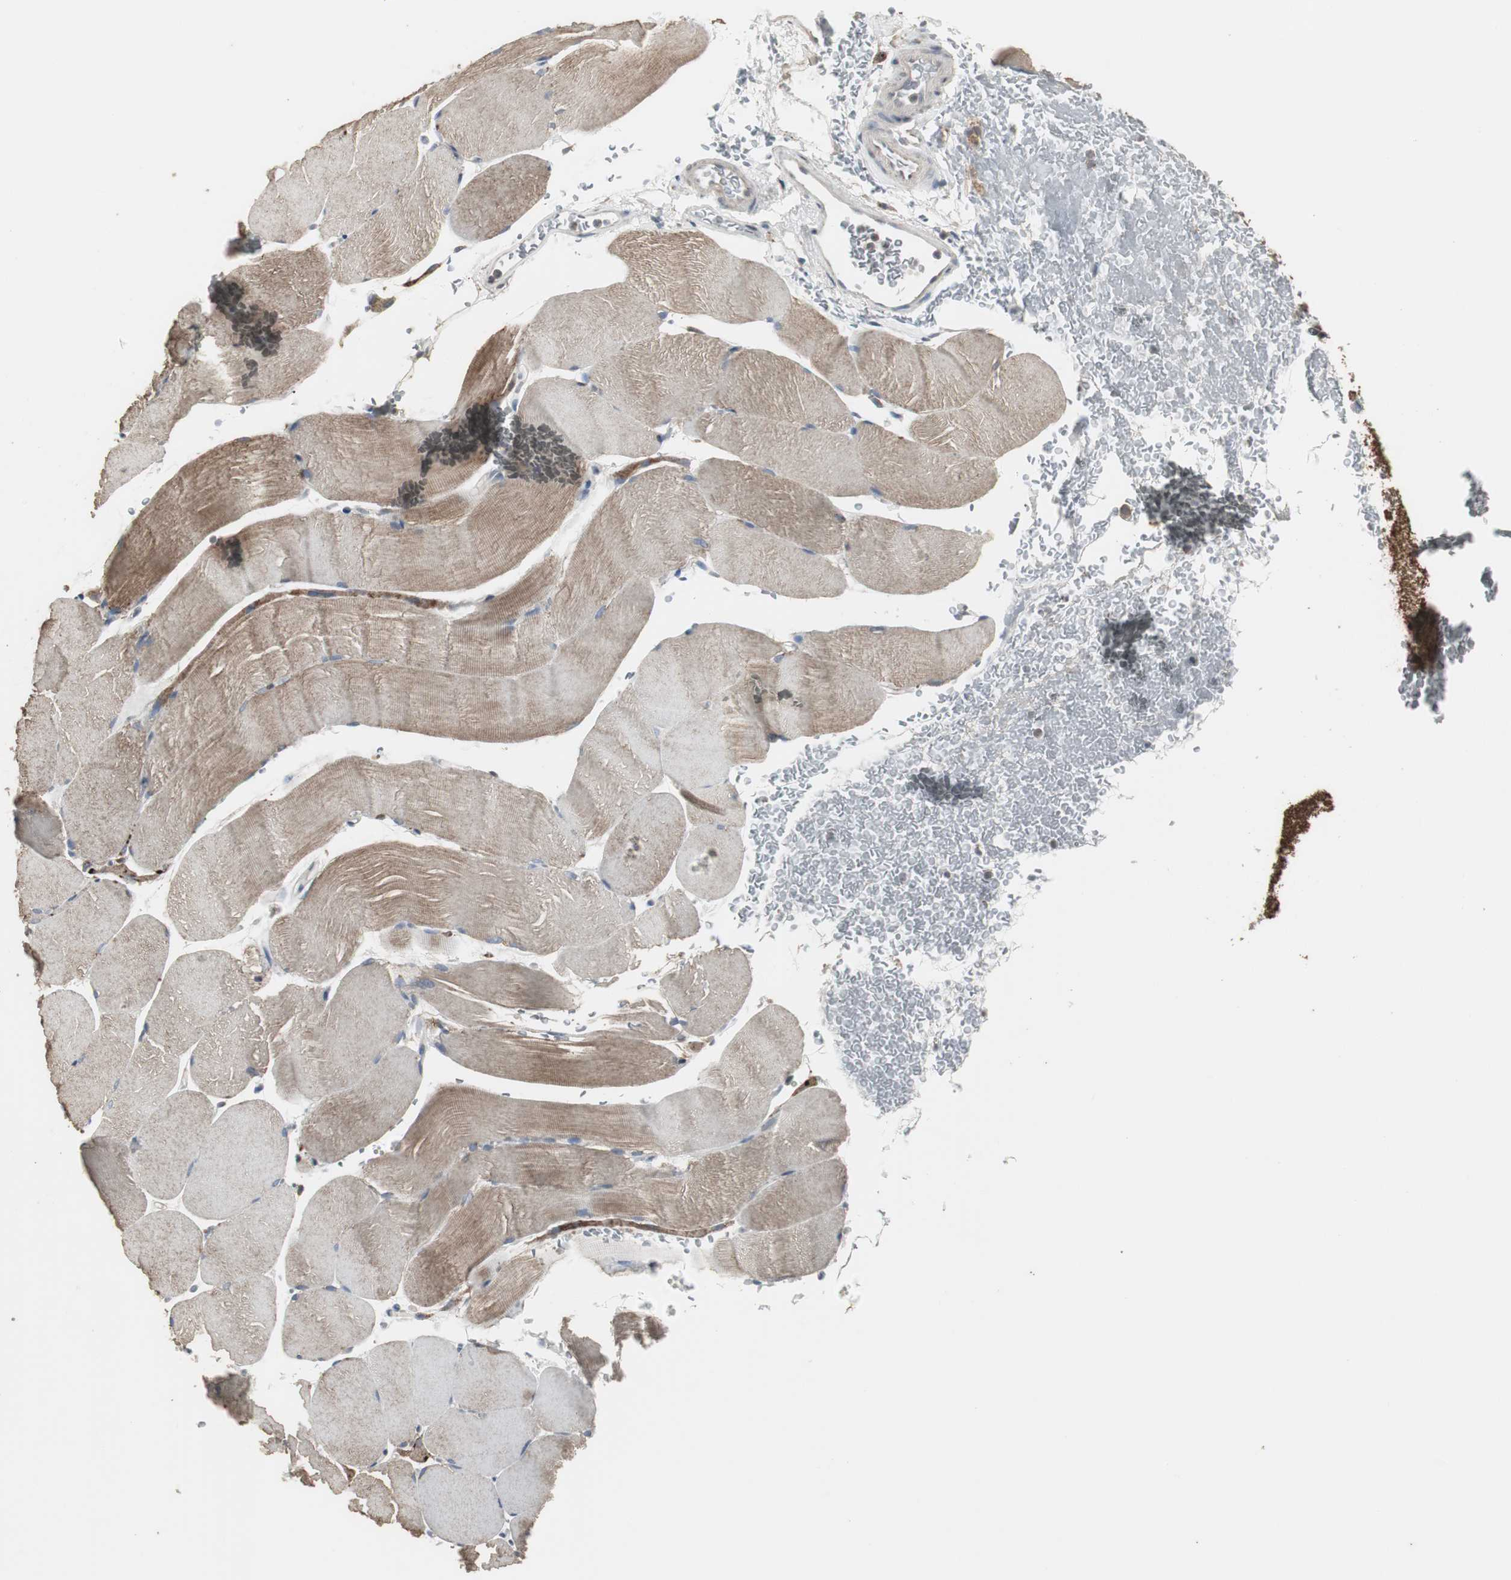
{"staining": {"intensity": "moderate", "quantity": "25%-75%", "location": "cytoplasmic/membranous"}, "tissue": "skeletal muscle", "cell_type": "Myocytes", "image_type": "normal", "snomed": [{"axis": "morphology", "description": "Normal tissue, NOS"}, {"axis": "topography", "description": "Skeletal muscle"}], "caption": "Immunohistochemical staining of unremarkable human skeletal muscle demonstrates 25%-75% levels of moderate cytoplasmic/membranous protein staining in approximately 25%-75% of myocytes. (Stains: DAB in brown, nuclei in blue, Microscopy: brightfield microscopy at high magnification).", "gene": "HPRT1", "patient": {"sex": "female", "age": 37}}